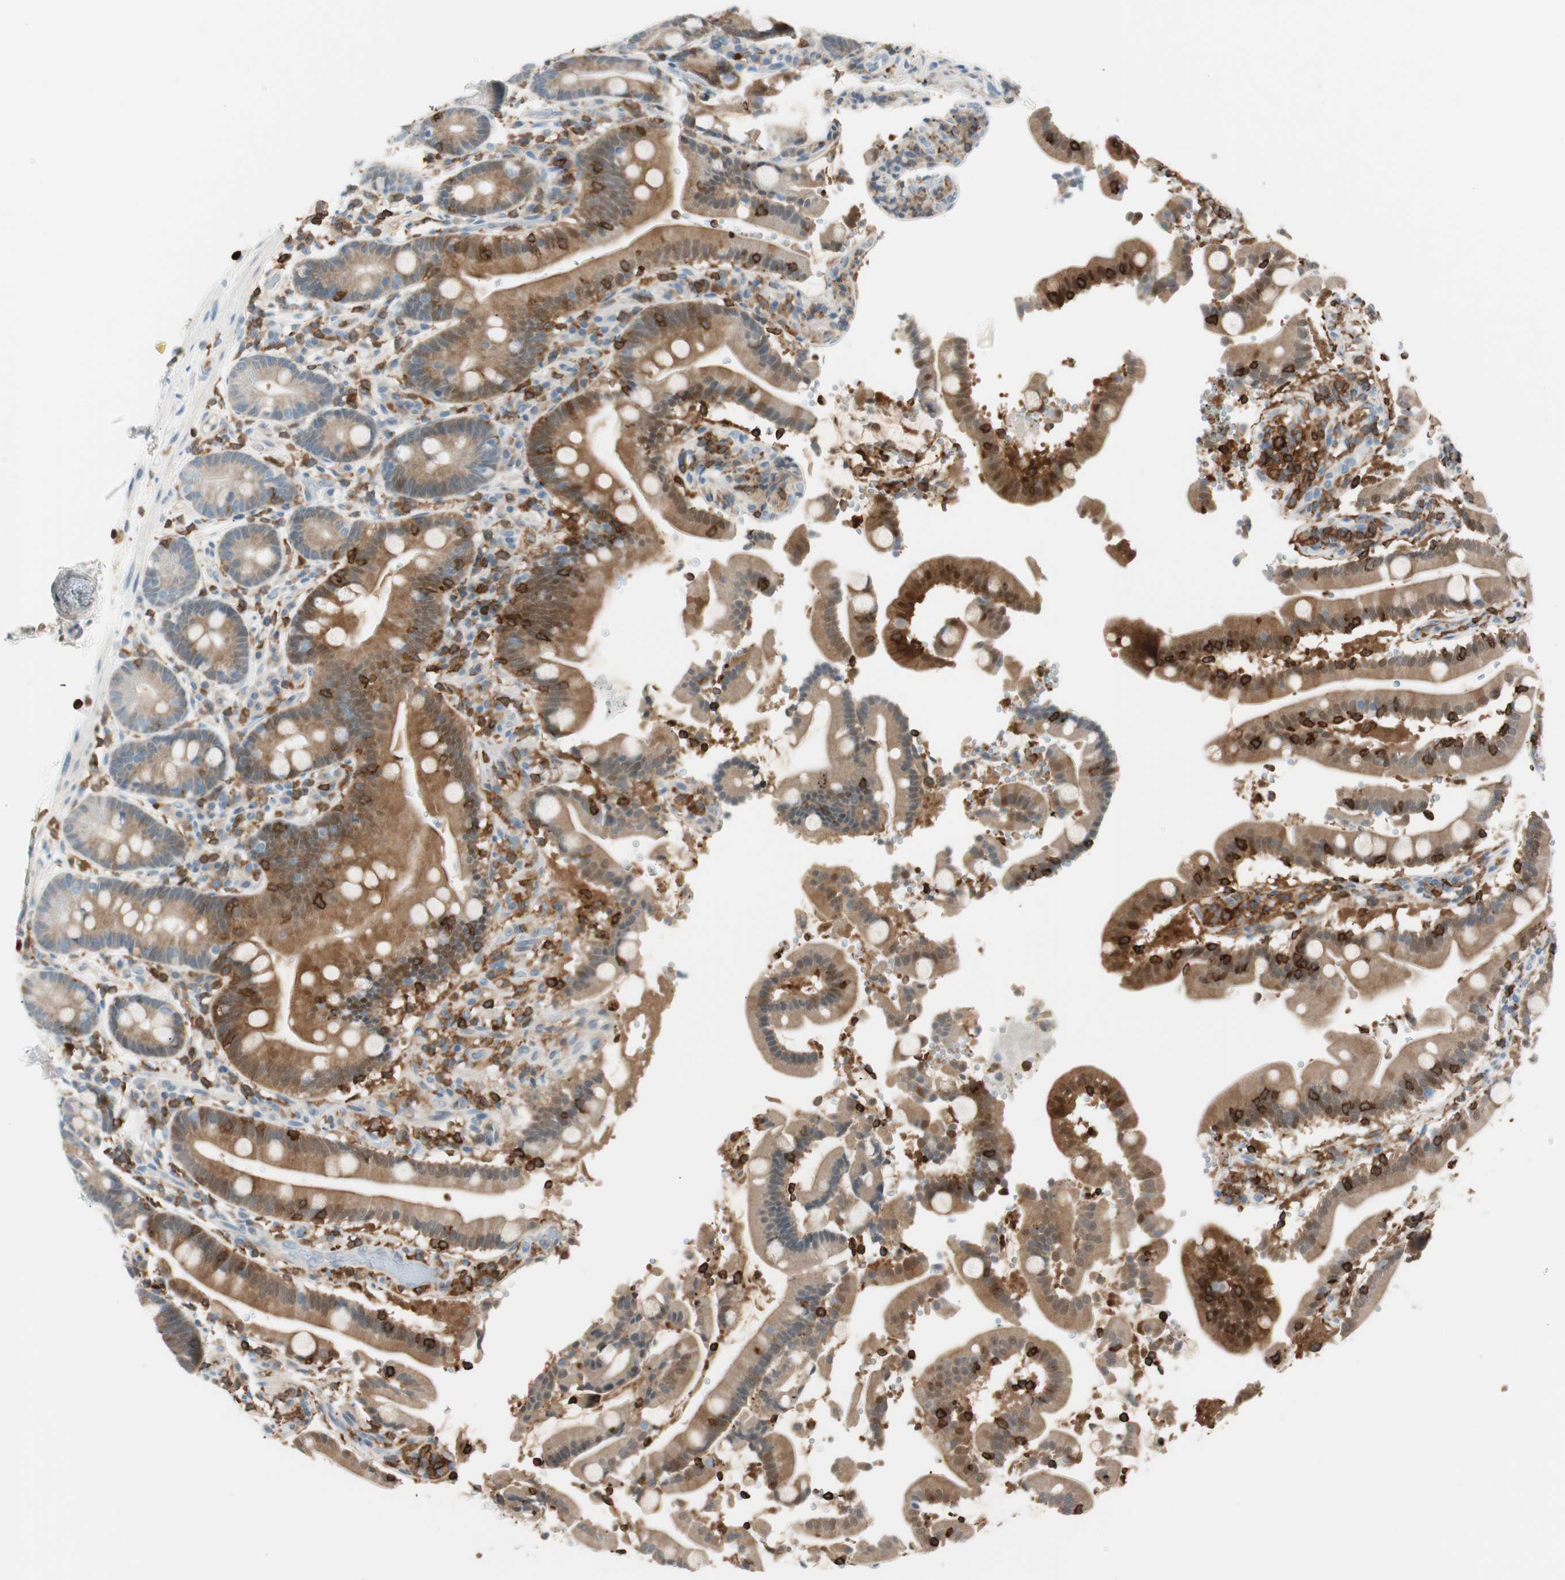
{"staining": {"intensity": "strong", "quantity": ">75%", "location": "cytoplasmic/membranous"}, "tissue": "duodenum", "cell_type": "Glandular cells", "image_type": "normal", "snomed": [{"axis": "morphology", "description": "Normal tissue, NOS"}, {"axis": "topography", "description": "Small intestine, NOS"}], "caption": "This micrograph shows IHC staining of benign duodenum, with high strong cytoplasmic/membranous expression in about >75% of glandular cells.", "gene": "HPGD", "patient": {"sex": "female", "age": 71}}